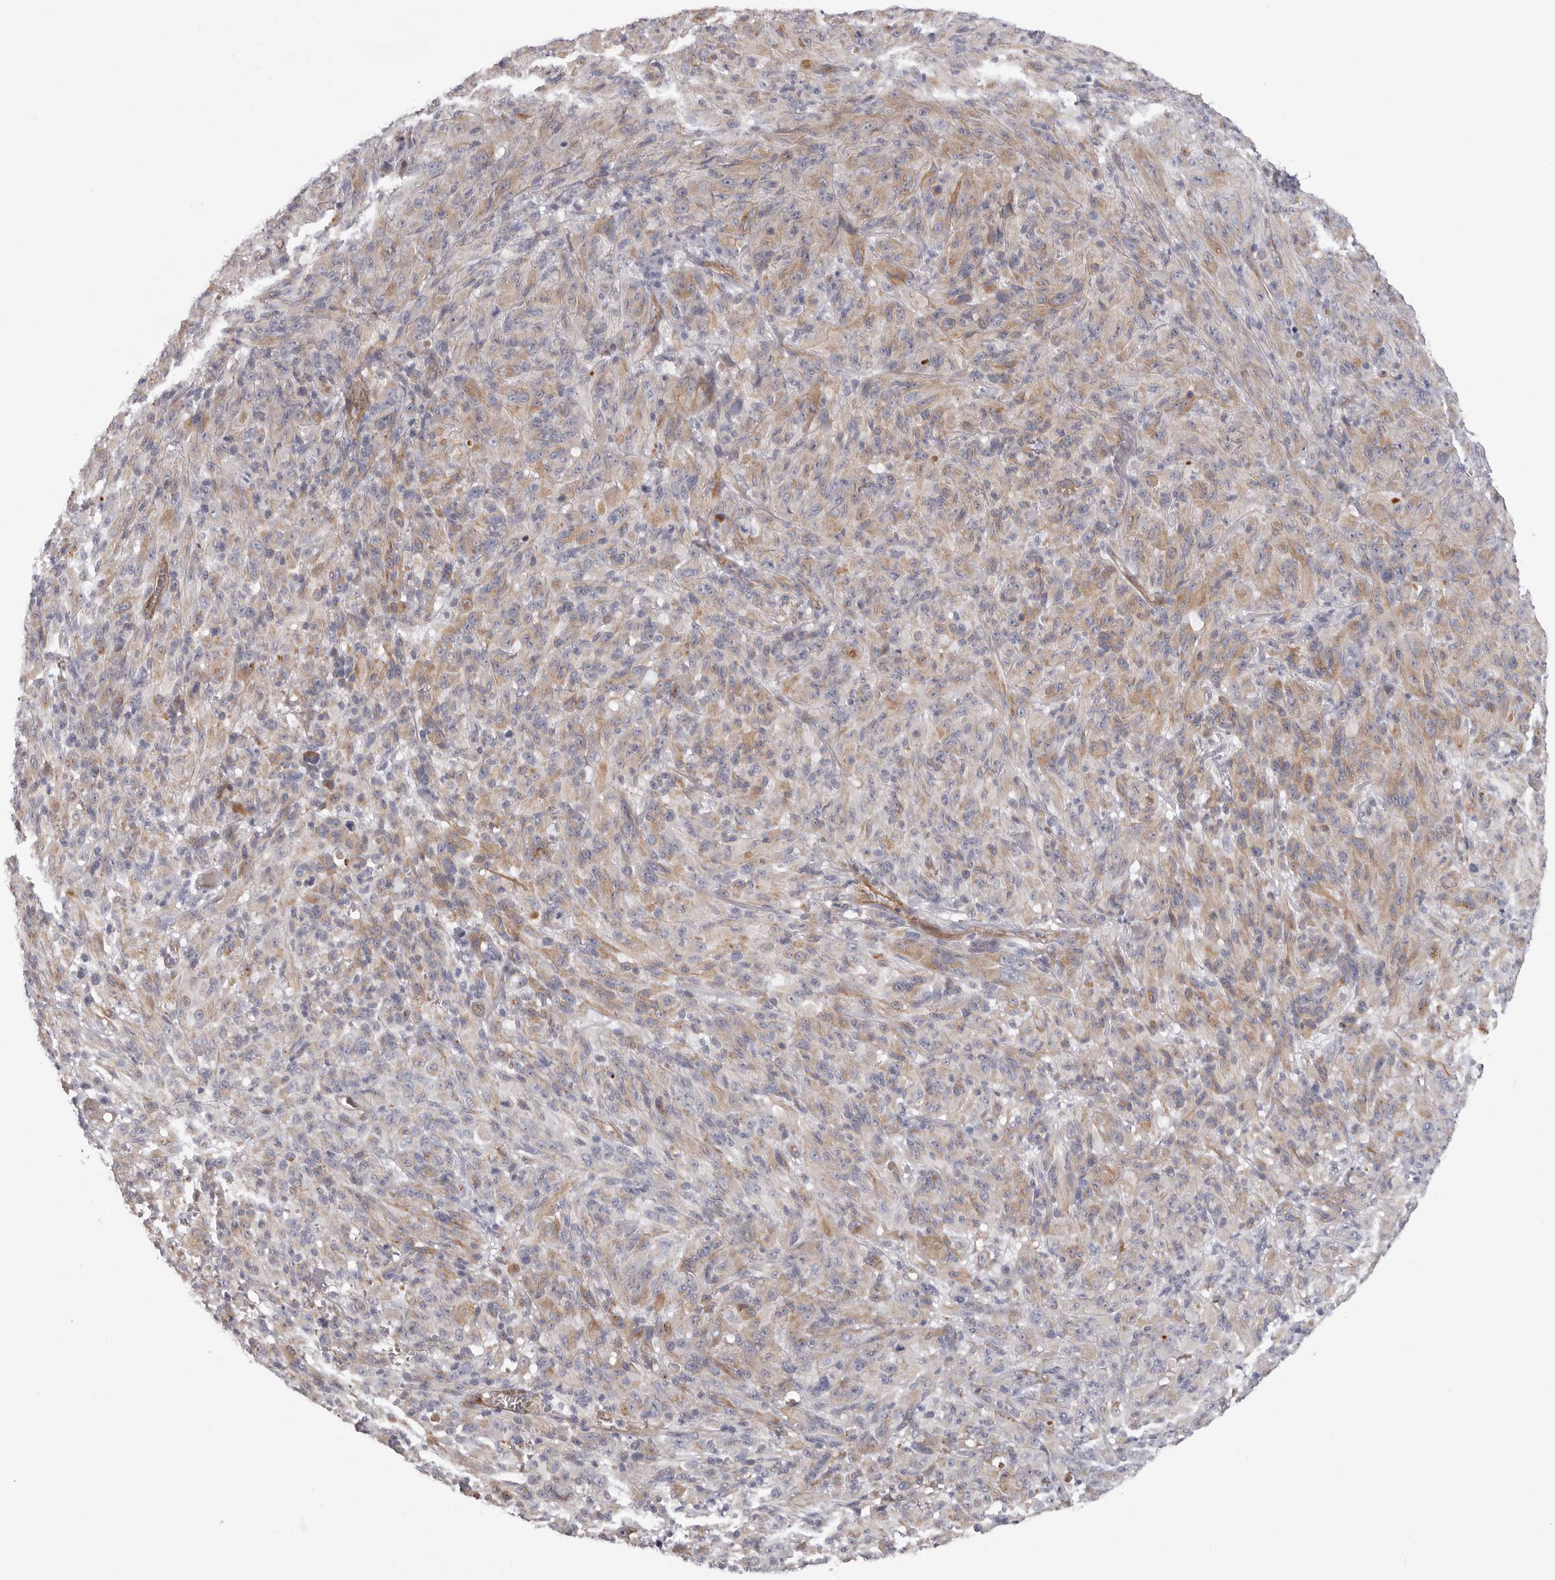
{"staining": {"intensity": "moderate", "quantity": "25%-75%", "location": "cytoplasmic/membranous"}, "tissue": "melanoma", "cell_type": "Tumor cells", "image_type": "cancer", "snomed": [{"axis": "morphology", "description": "Malignant melanoma, NOS"}, {"axis": "topography", "description": "Skin of head"}], "caption": "Malignant melanoma stained for a protein (brown) reveals moderate cytoplasmic/membranous positive positivity in about 25%-75% of tumor cells.", "gene": "ADGRL4", "patient": {"sex": "male", "age": 96}}